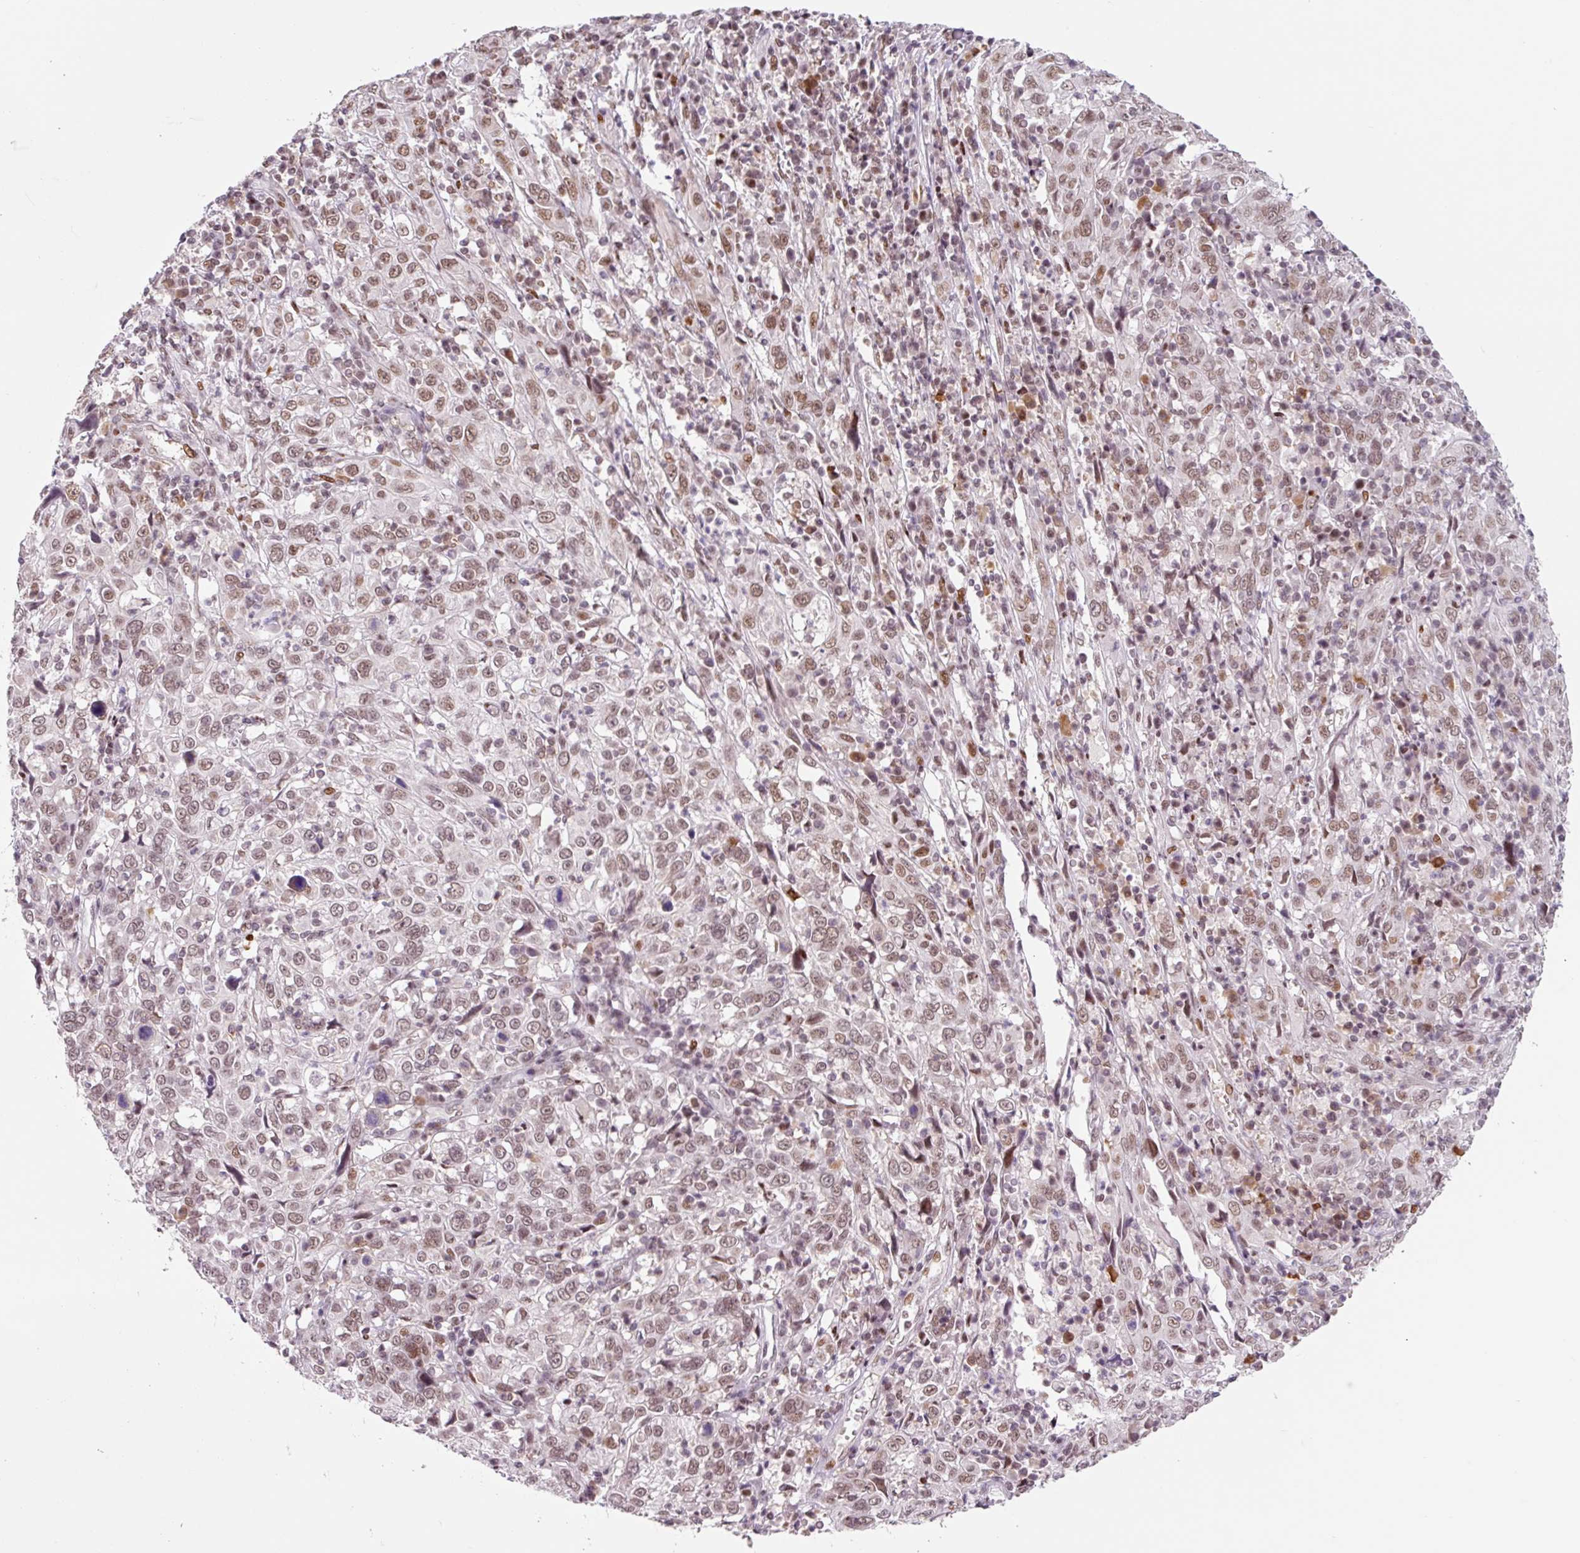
{"staining": {"intensity": "moderate", "quantity": ">75%", "location": "nuclear"}, "tissue": "cervical cancer", "cell_type": "Tumor cells", "image_type": "cancer", "snomed": [{"axis": "morphology", "description": "Squamous cell carcinoma, NOS"}, {"axis": "topography", "description": "Cervix"}], "caption": "Moderate nuclear positivity is seen in about >75% of tumor cells in squamous cell carcinoma (cervical).", "gene": "CCNL2", "patient": {"sex": "female", "age": 46}}